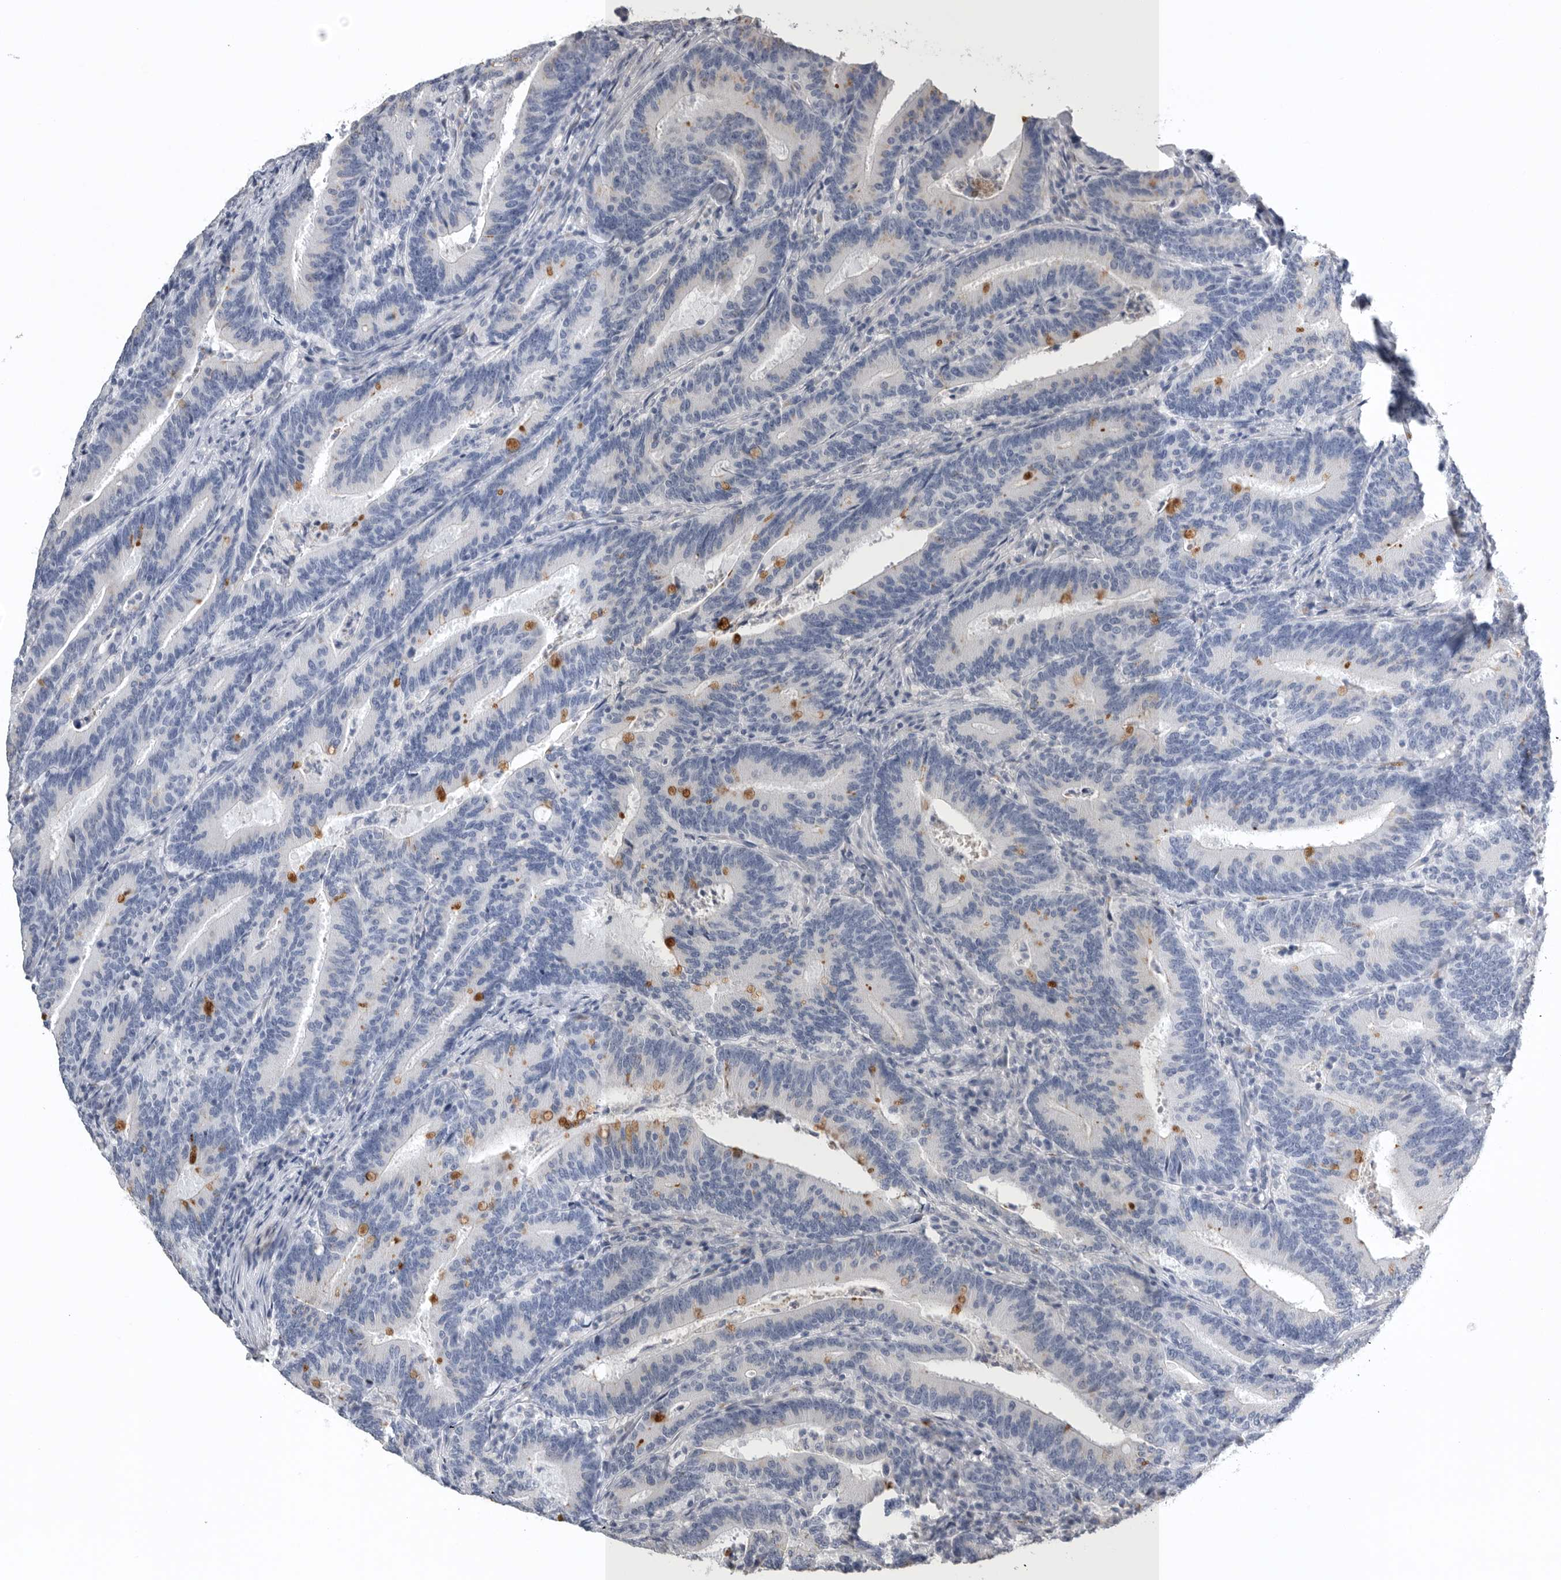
{"staining": {"intensity": "moderate", "quantity": "<25%", "location": "cytoplasmic/membranous"}, "tissue": "colorectal cancer", "cell_type": "Tumor cells", "image_type": "cancer", "snomed": [{"axis": "morphology", "description": "Adenocarcinoma, NOS"}, {"axis": "topography", "description": "Colon"}], "caption": "Protein staining shows moderate cytoplasmic/membranous staining in about <25% of tumor cells in adenocarcinoma (colorectal).", "gene": "TIMP1", "patient": {"sex": "female", "age": 66}}